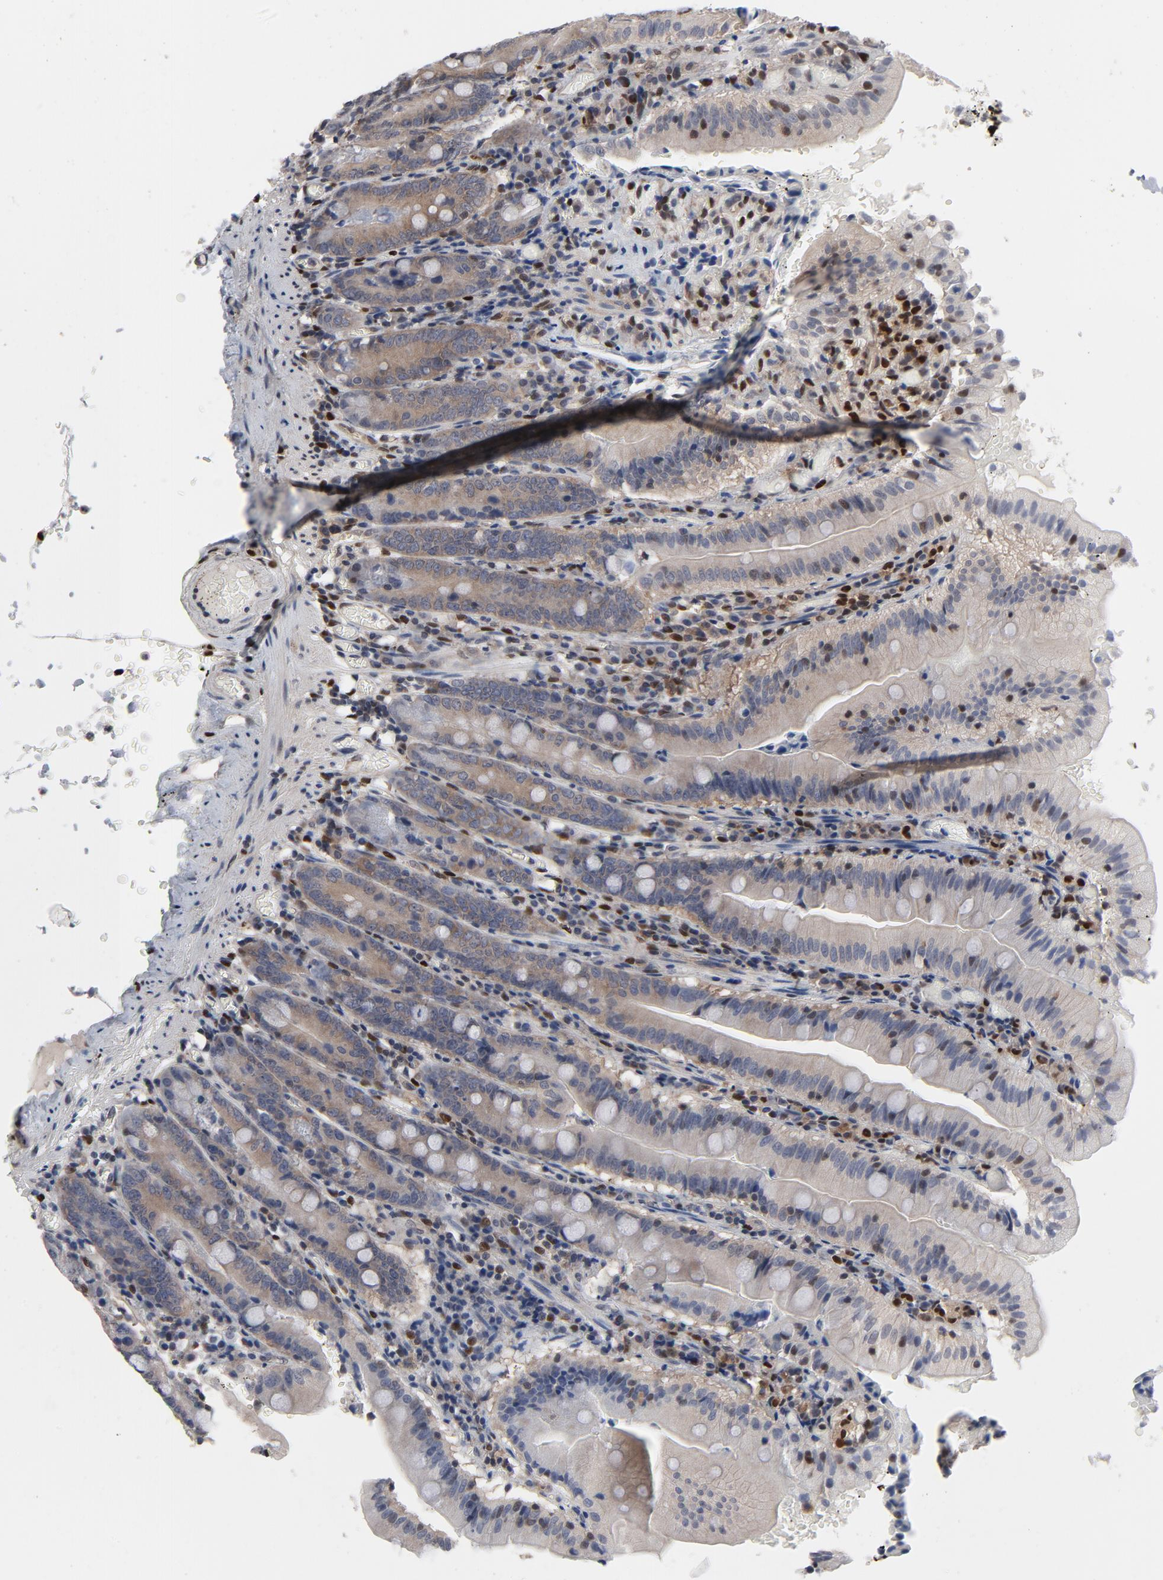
{"staining": {"intensity": "moderate", "quantity": "<25%", "location": "cytoplasmic/membranous"}, "tissue": "small intestine", "cell_type": "Glandular cells", "image_type": "normal", "snomed": [{"axis": "morphology", "description": "Normal tissue, NOS"}, {"axis": "topography", "description": "Small intestine"}], "caption": "The histopathology image exhibits staining of normal small intestine, revealing moderate cytoplasmic/membranous protein positivity (brown color) within glandular cells.", "gene": "NFKB1", "patient": {"sex": "male", "age": 71}}